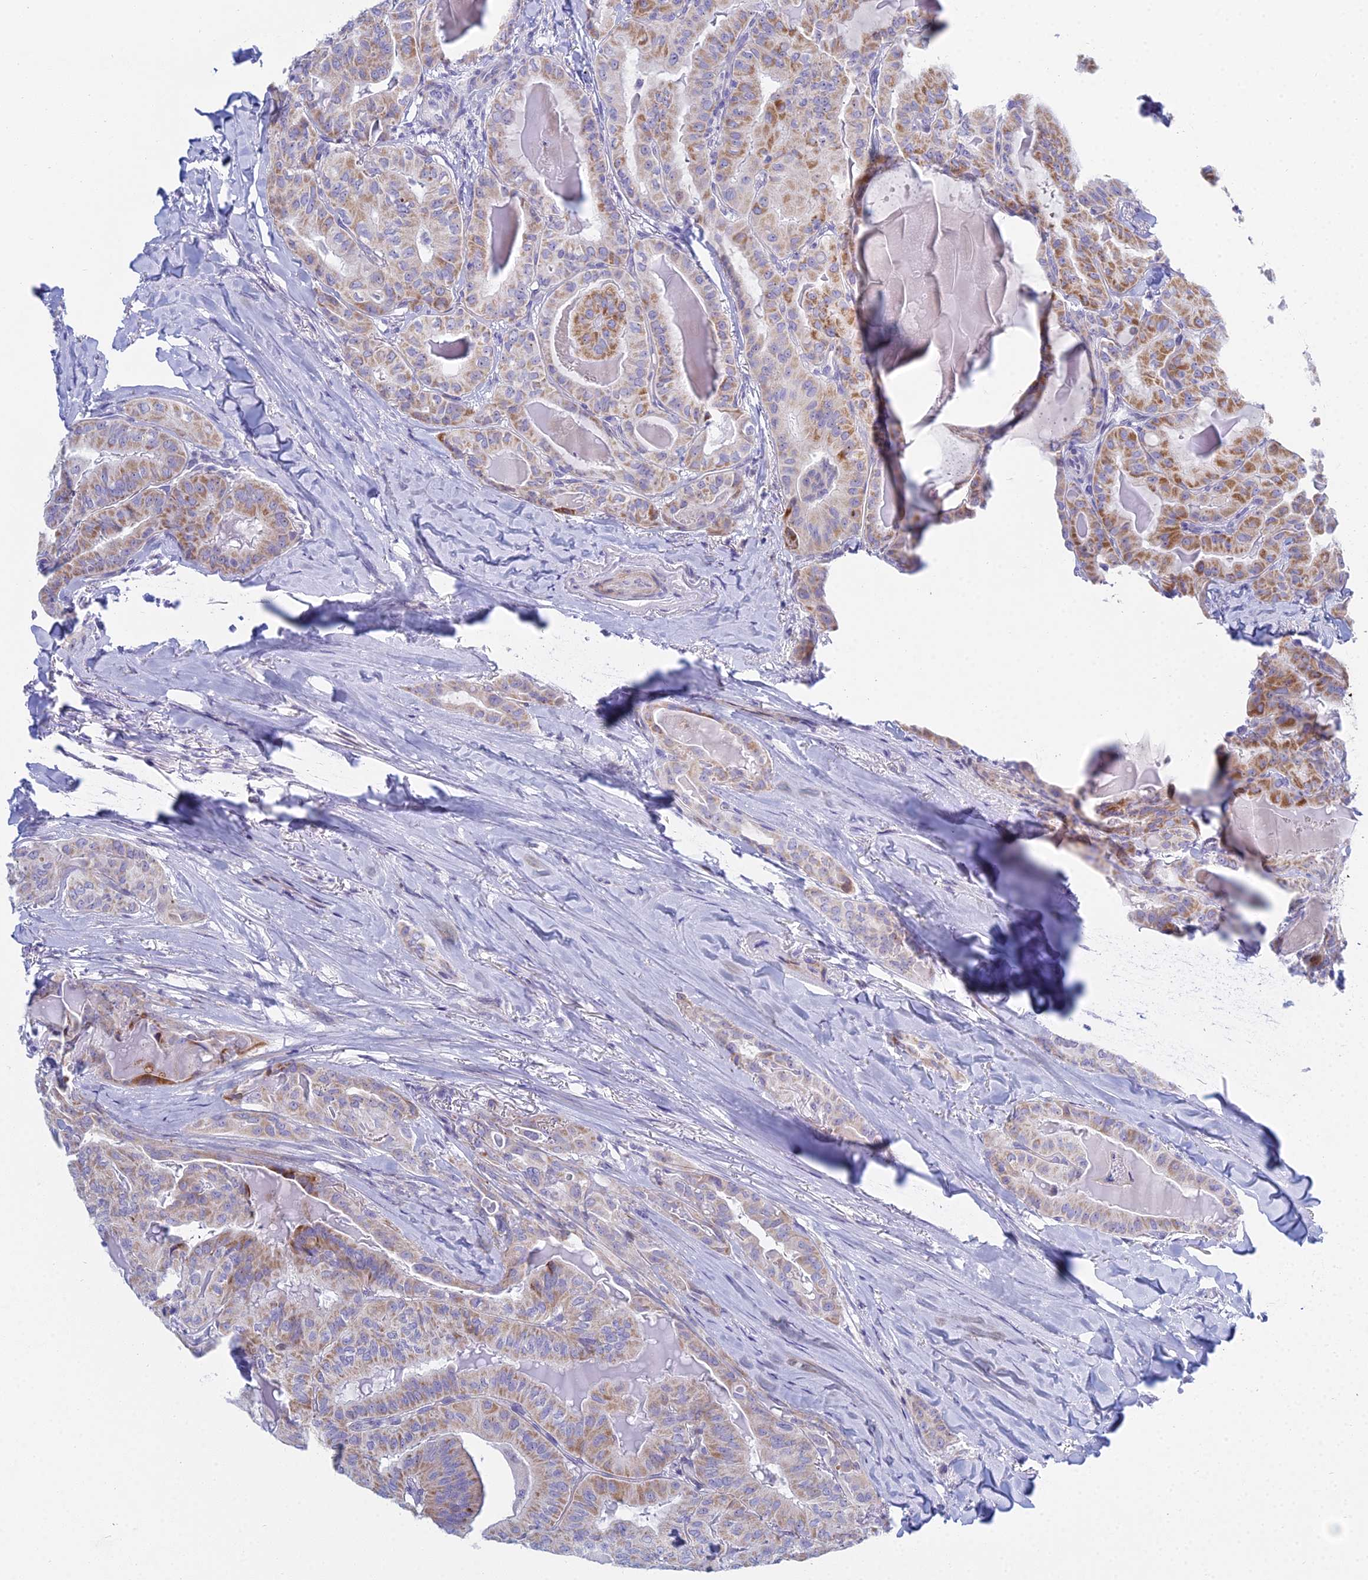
{"staining": {"intensity": "moderate", "quantity": "25%-75%", "location": "cytoplasmic/membranous"}, "tissue": "thyroid cancer", "cell_type": "Tumor cells", "image_type": "cancer", "snomed": [{"axis": "morphology", "description": "Papillary adenocarcinoma, NOS"}, {"axis": "topography", "description": "Thyroid gland"}], "caption": "The histopathology image exhibits immunohistochemical staining of thyroid cancer (papillary adenocarcinoma). There is moderate cytoplasmic/membranous expression is identified in about 25%-75% of tumor cells.", "gene": "PRR13", "patient": {"sex": "female", "age": 68}}